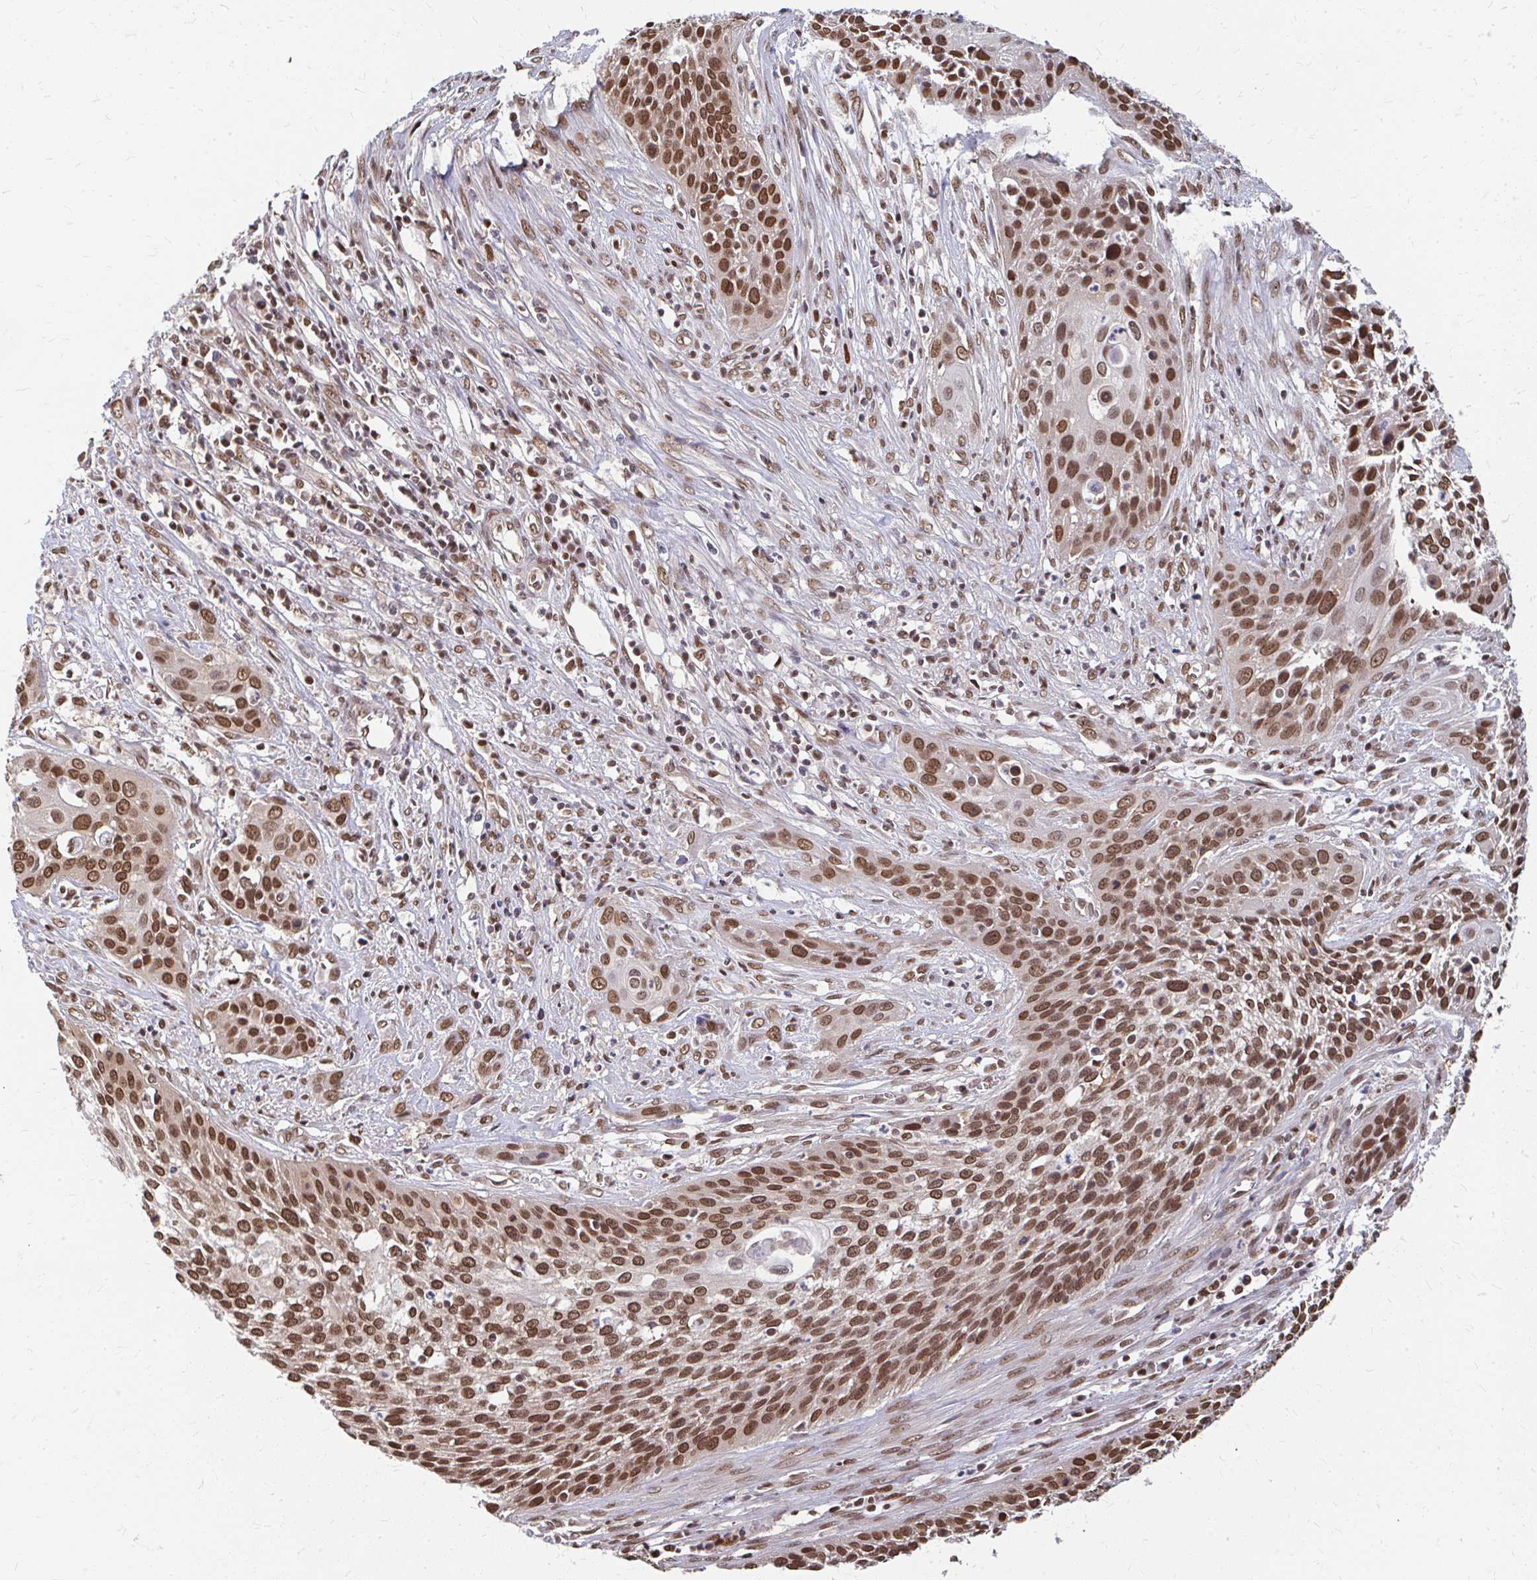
{"staining": {"intensity": "moderate", "quantity": ">75%", "location": "cytoplasmic/membranous,nuclear"}, "tissue": "cervical cancer", "cell_type": "Tumor cells", "image_type": "cancer", "snomed": [{"axis": "morphology", "description": "Squamous cell carcinoma, NOS"}, {"axis": "topography", "description": "Cervix"}], "caption": "Immunohistochemical staining of cervical cancer (squamous cell carcinoma) exhibits moderate cytoplasmic/membranous and nuclear protein staining in about >75% of tumor cells.", "gene": "XPO1", "patient": {"sex": "female", "age": 34}}